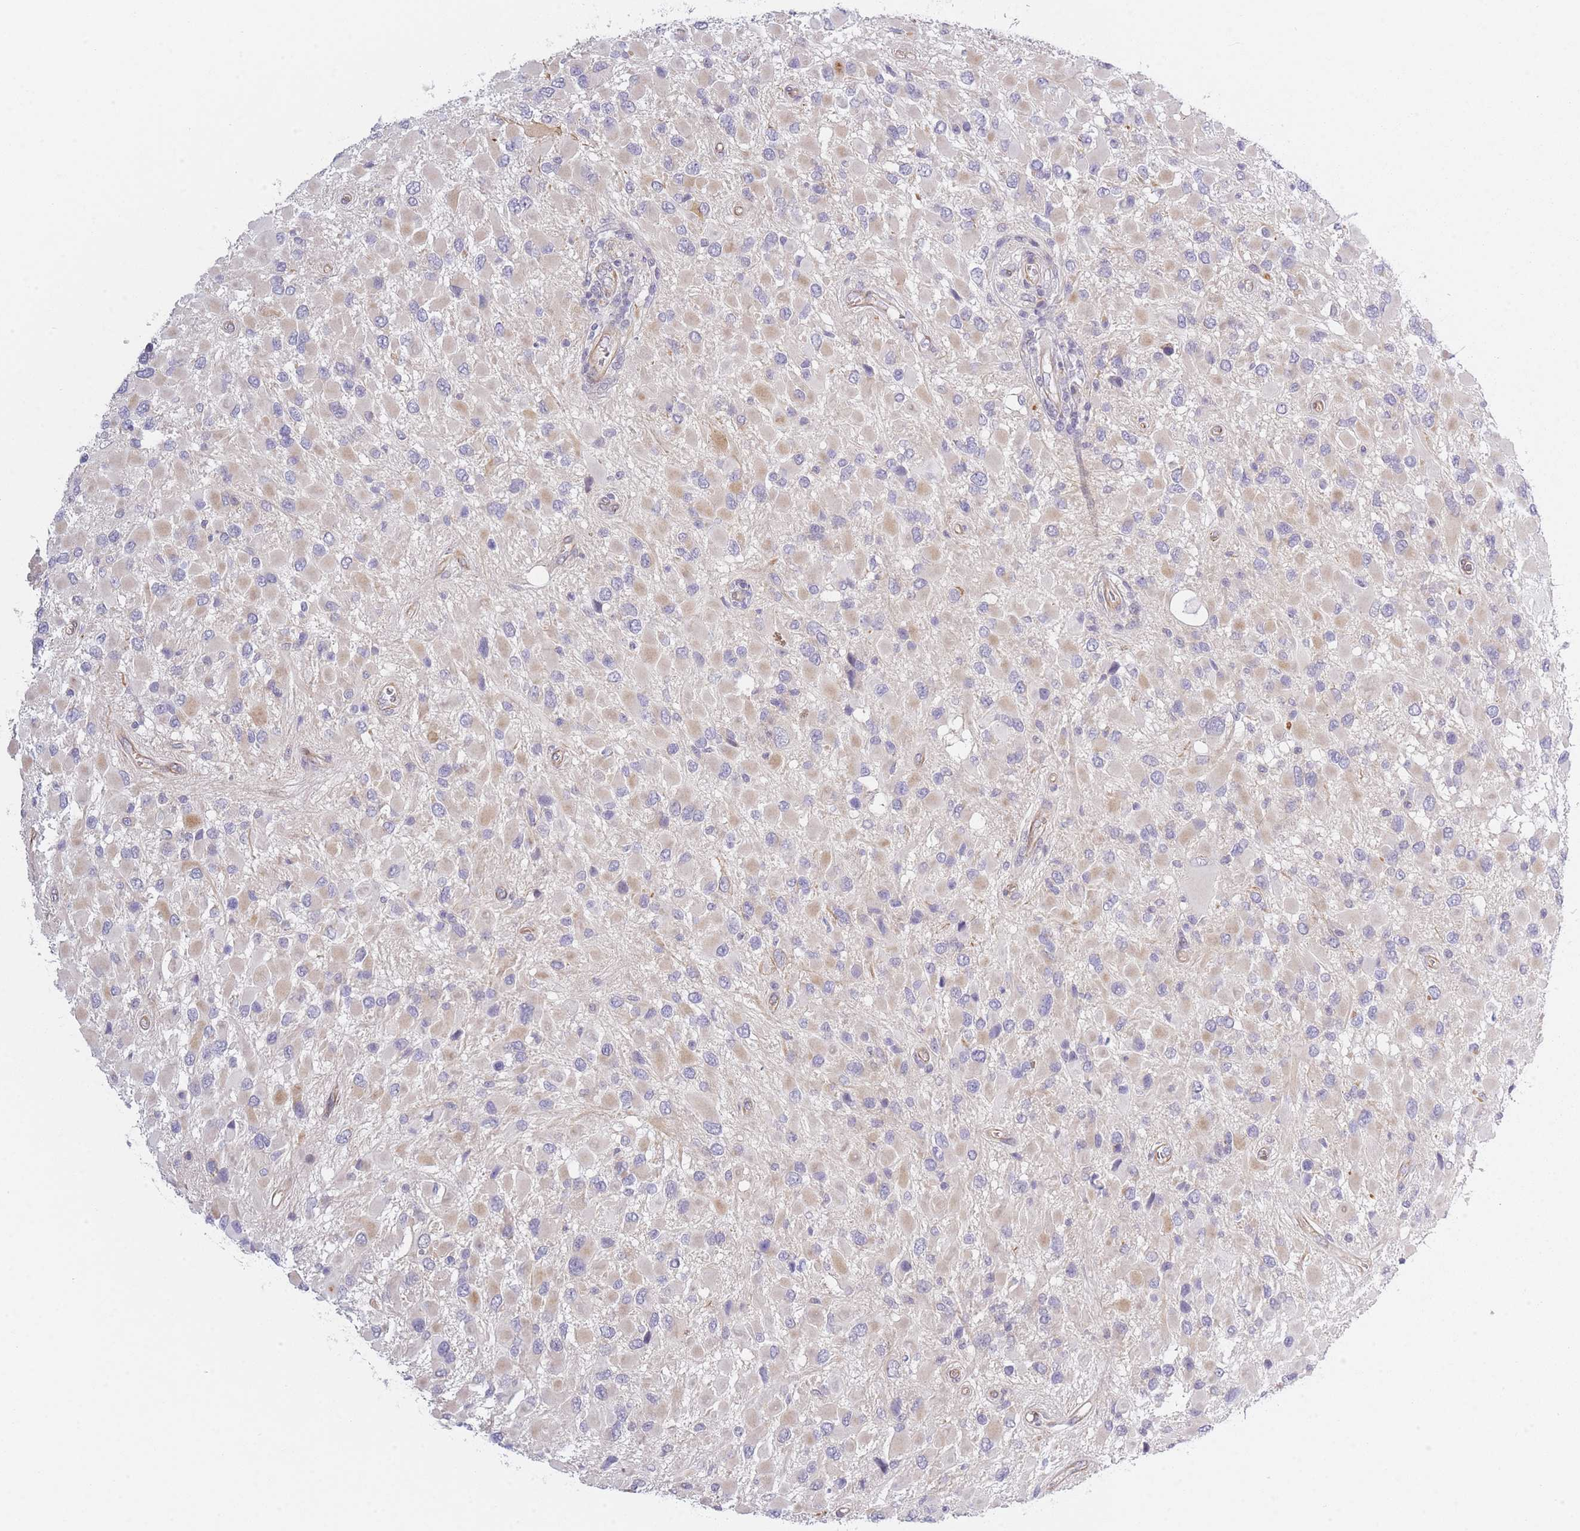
{"staining": {"intensity": "weak", "quantity": "<25%", "location": "cytoplasmic/membranous"}, "tissue": "glioma", "cell_type": "Tumor cells", "image_type": "cancer", "snomed": [{"axis": "morphology", "description": "Glioma, malignant, High grade"}, {"axis": "topography", "description": "Brain"}], "caption": "IHC of human malignant glioma (high-grade) shows no staining in tumor cells.", "gene": "SLC7A6", "patient": {"sex": "male", "age": 53}}